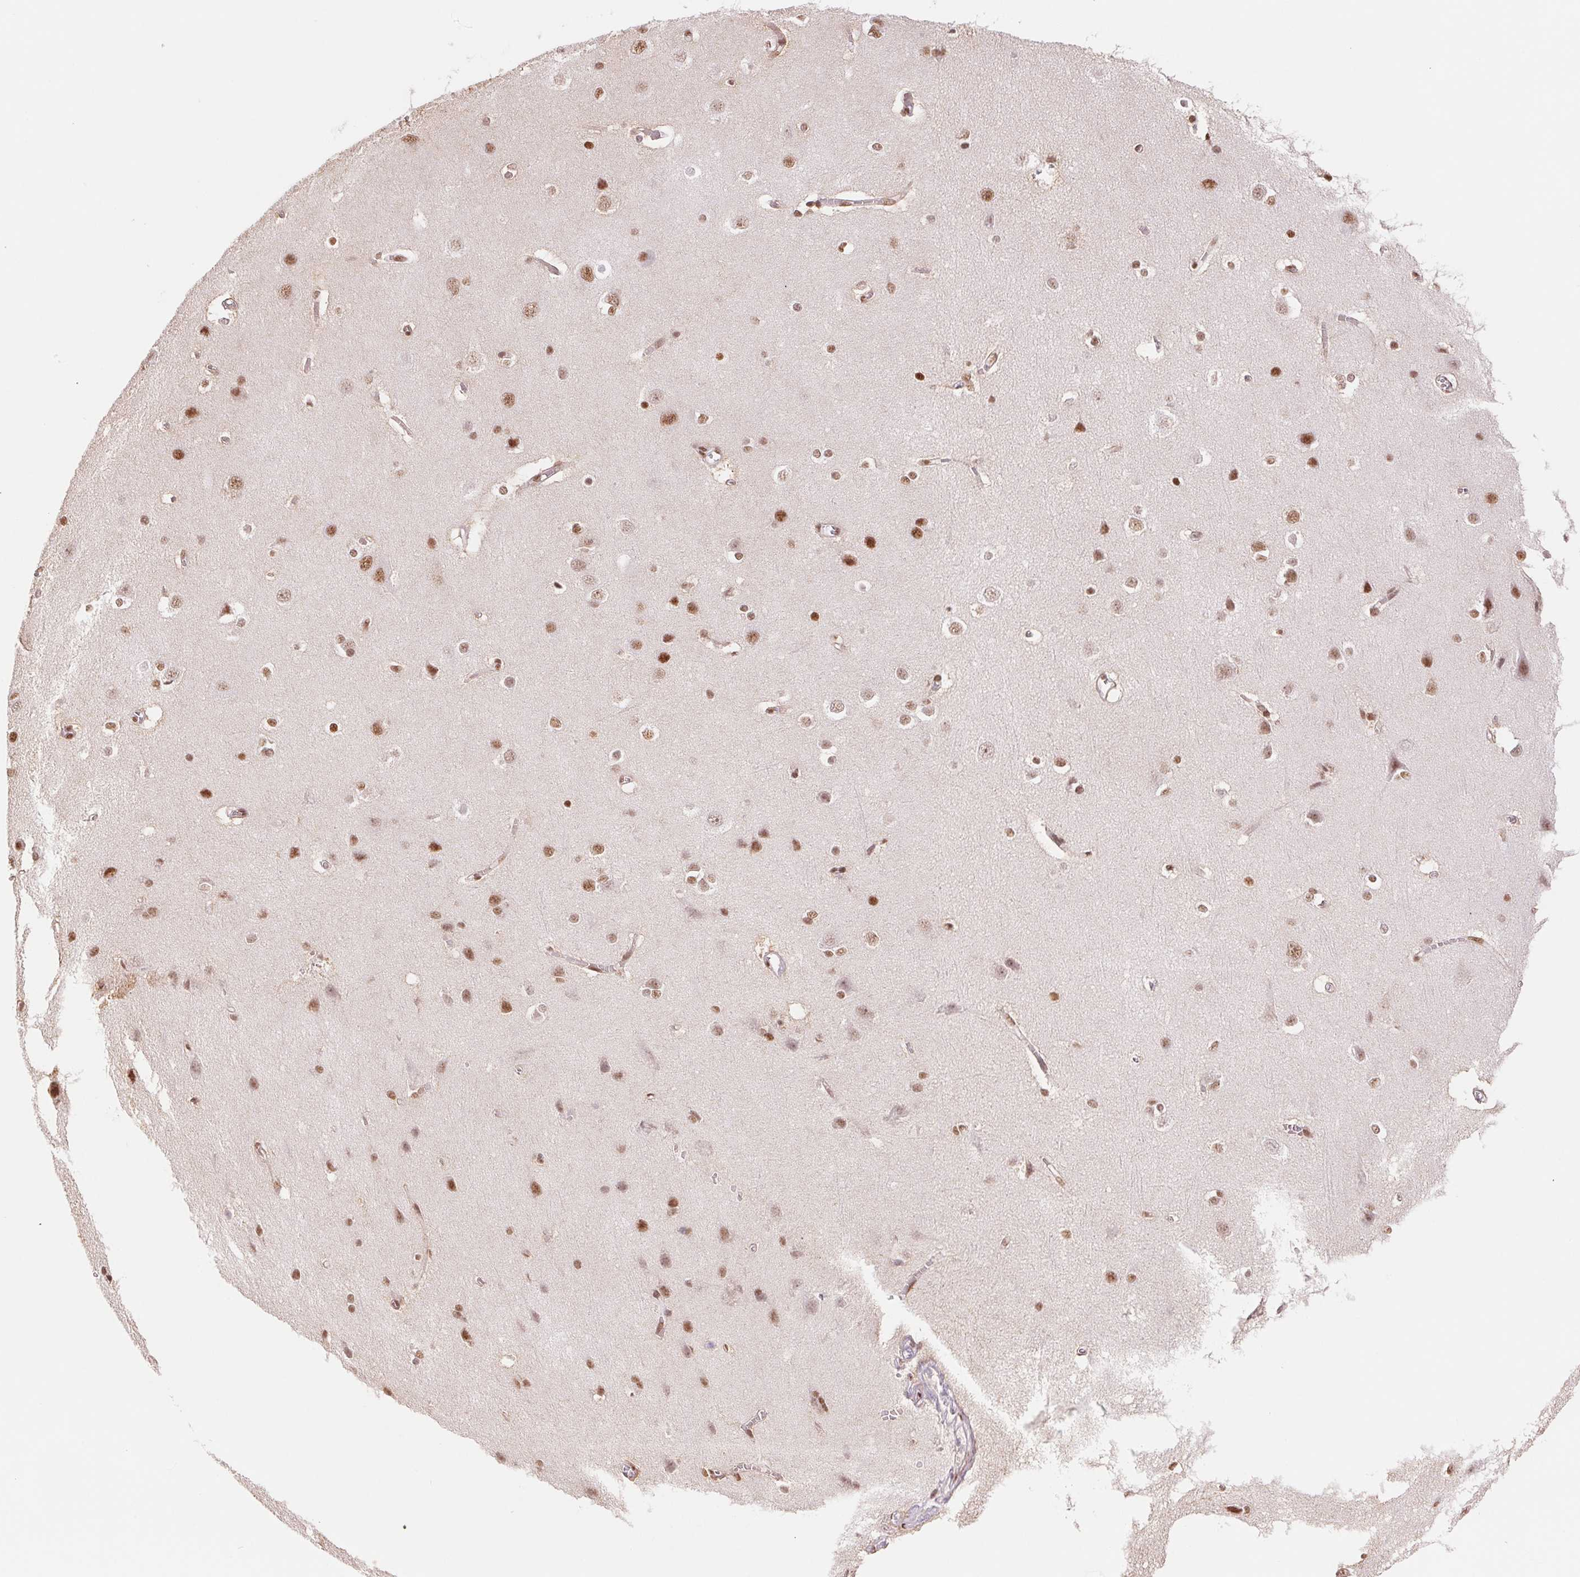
{"staining": {"intensity": "weak", "quantity": ">75%", "location": "nuclear"}, "tissue": "cerebral cortex", "cell_type": "Endothelial cells", "image_type": "normal", "snomed": [{"axis": "morphology", "description": "Normal tissue, NOS"}, {"axis": "topography", "description": "Cerebral cortex"}], "caption": "Normal cerebral cortex demonstrates weak nuclear staining in approximately >75% of endothelial cells, visualized by immunohistochemistry.", "gene": "SREK1", "patient": {"sex": "male", "age": 37}}